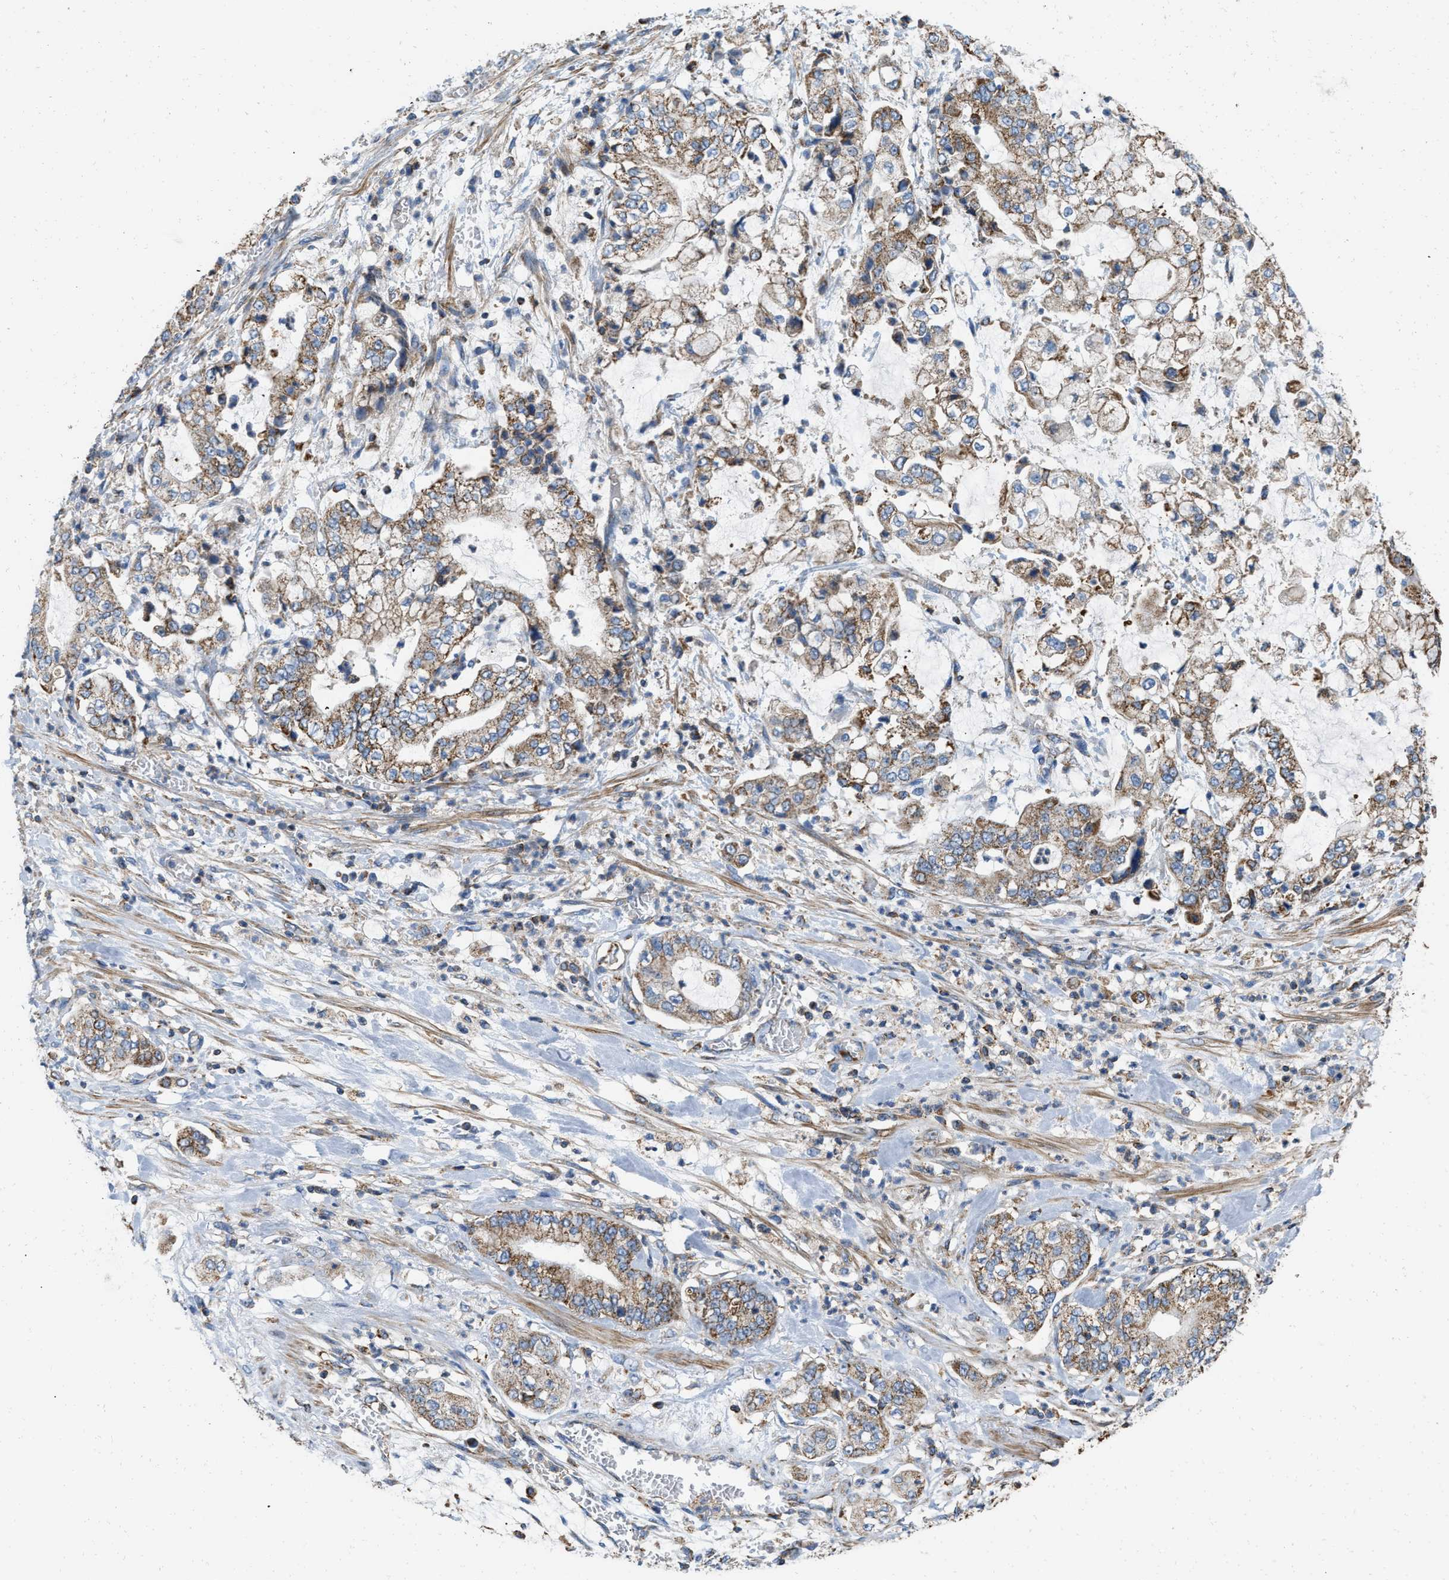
{"staining": {"intensity": "strong", "quantity": ">75%", "location": "cytoplasmic/membranous"}, "tissue": "stomach cancer", "cell_type": "Tumor cells", "image_type": "cancer", "snomed": [{"axis": "morphology", "description": "Adenocarcinoma, NOS"}, {"axis": "topography", "description": "Stomach"}], "caption": "The histopathology image exhibits staining of adenocarcinoma (stomach), revealing strong cytoplasmic/membranous protein positivity (brown color) within tumor cells.", "gene": "GRB10", "patient": {"sex": "male", "age": 76}}